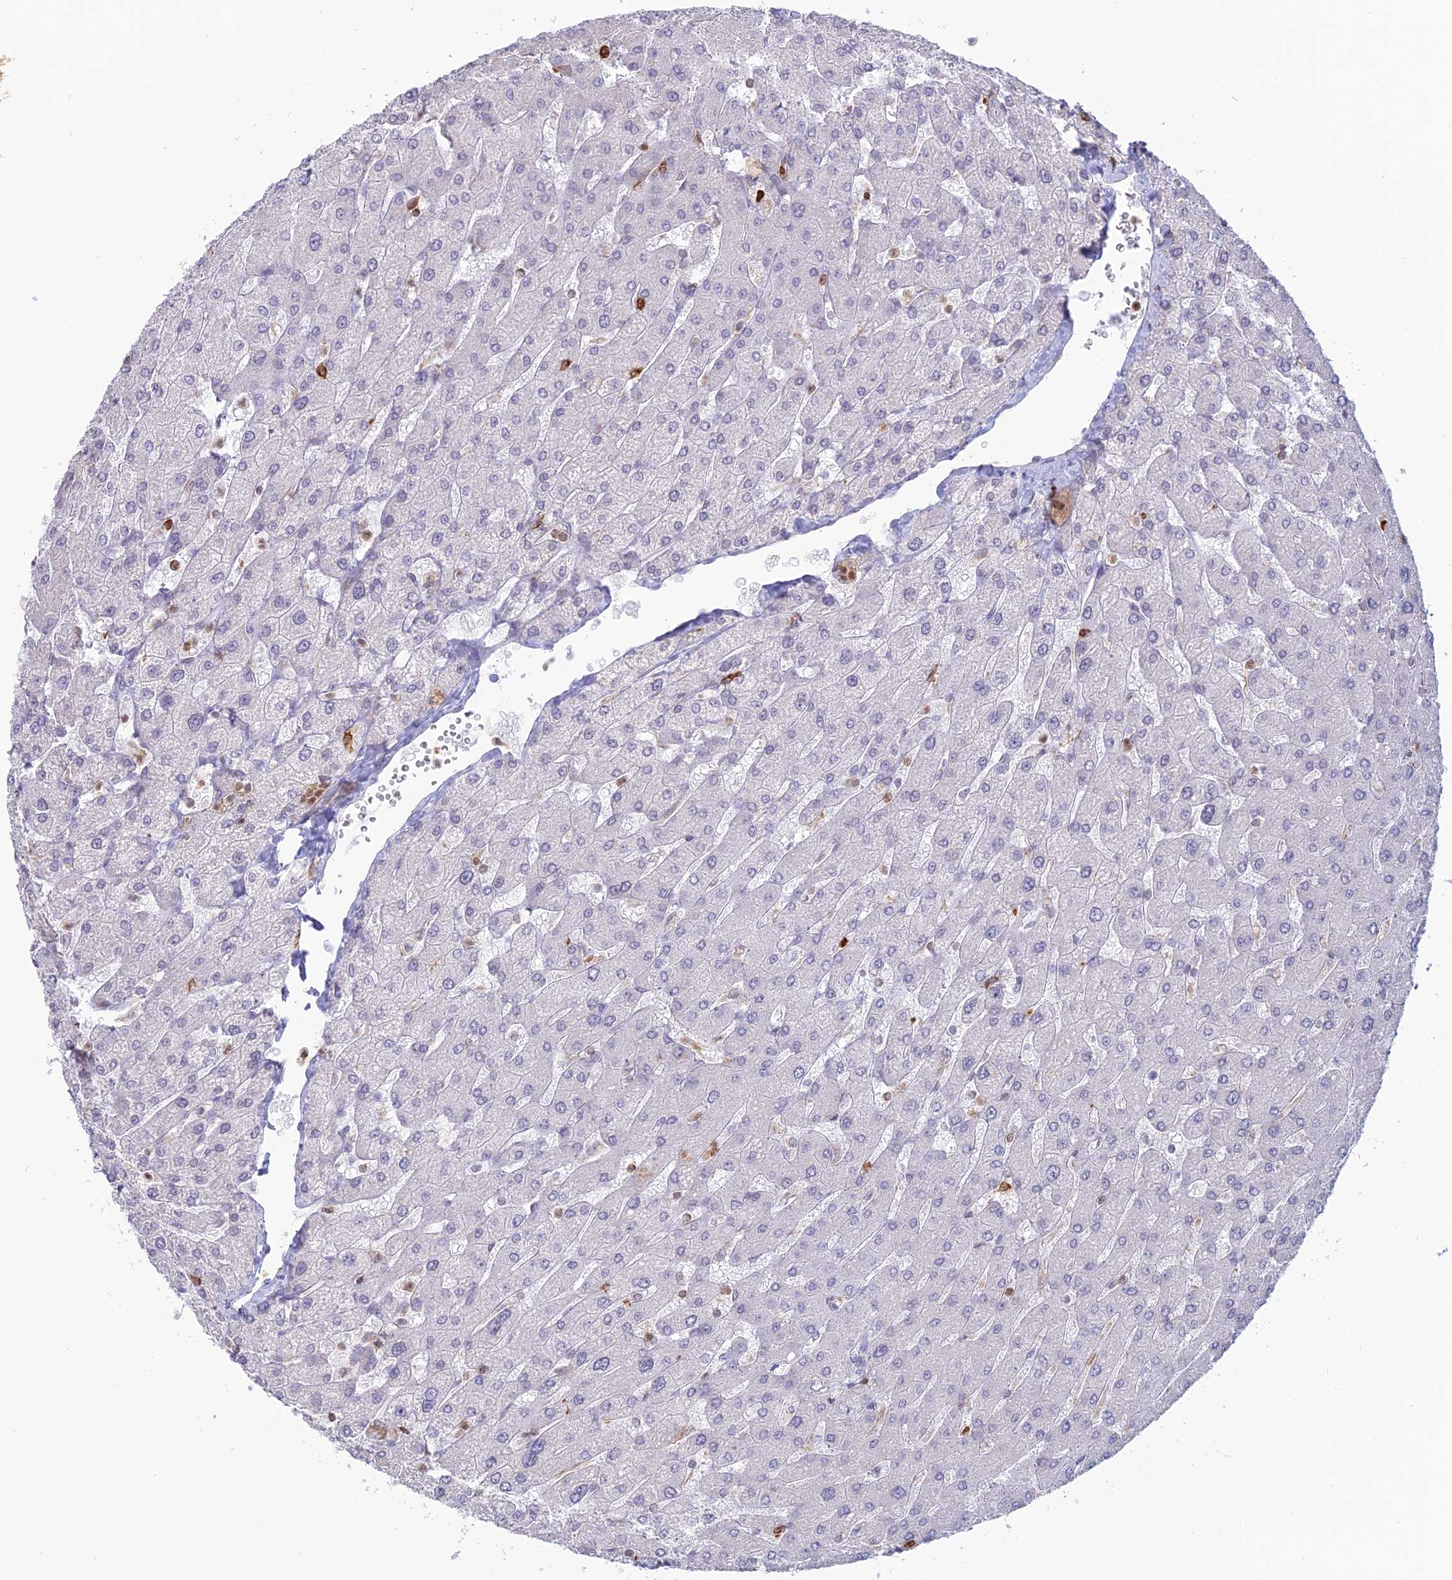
{"staining": {"intensity": "negative", "quantity": "none", "location": "none"}, "tissue": "liver", "cell_type": "Cholangiocytes", "image_type": "normal", "snomed": [{"axis": "morphology", "description": "Normal tissue, NOS"}, {"axis": "topography", "description": "Liver"}], "caption": "High power microscopy micrograph of an immunohistochemistry (IHC) histopathology image of benign liver, revealing no significant positivity in cholangiocytes.", "gene": "APOBR", "patient": {"sex": "male", "age": 55}}